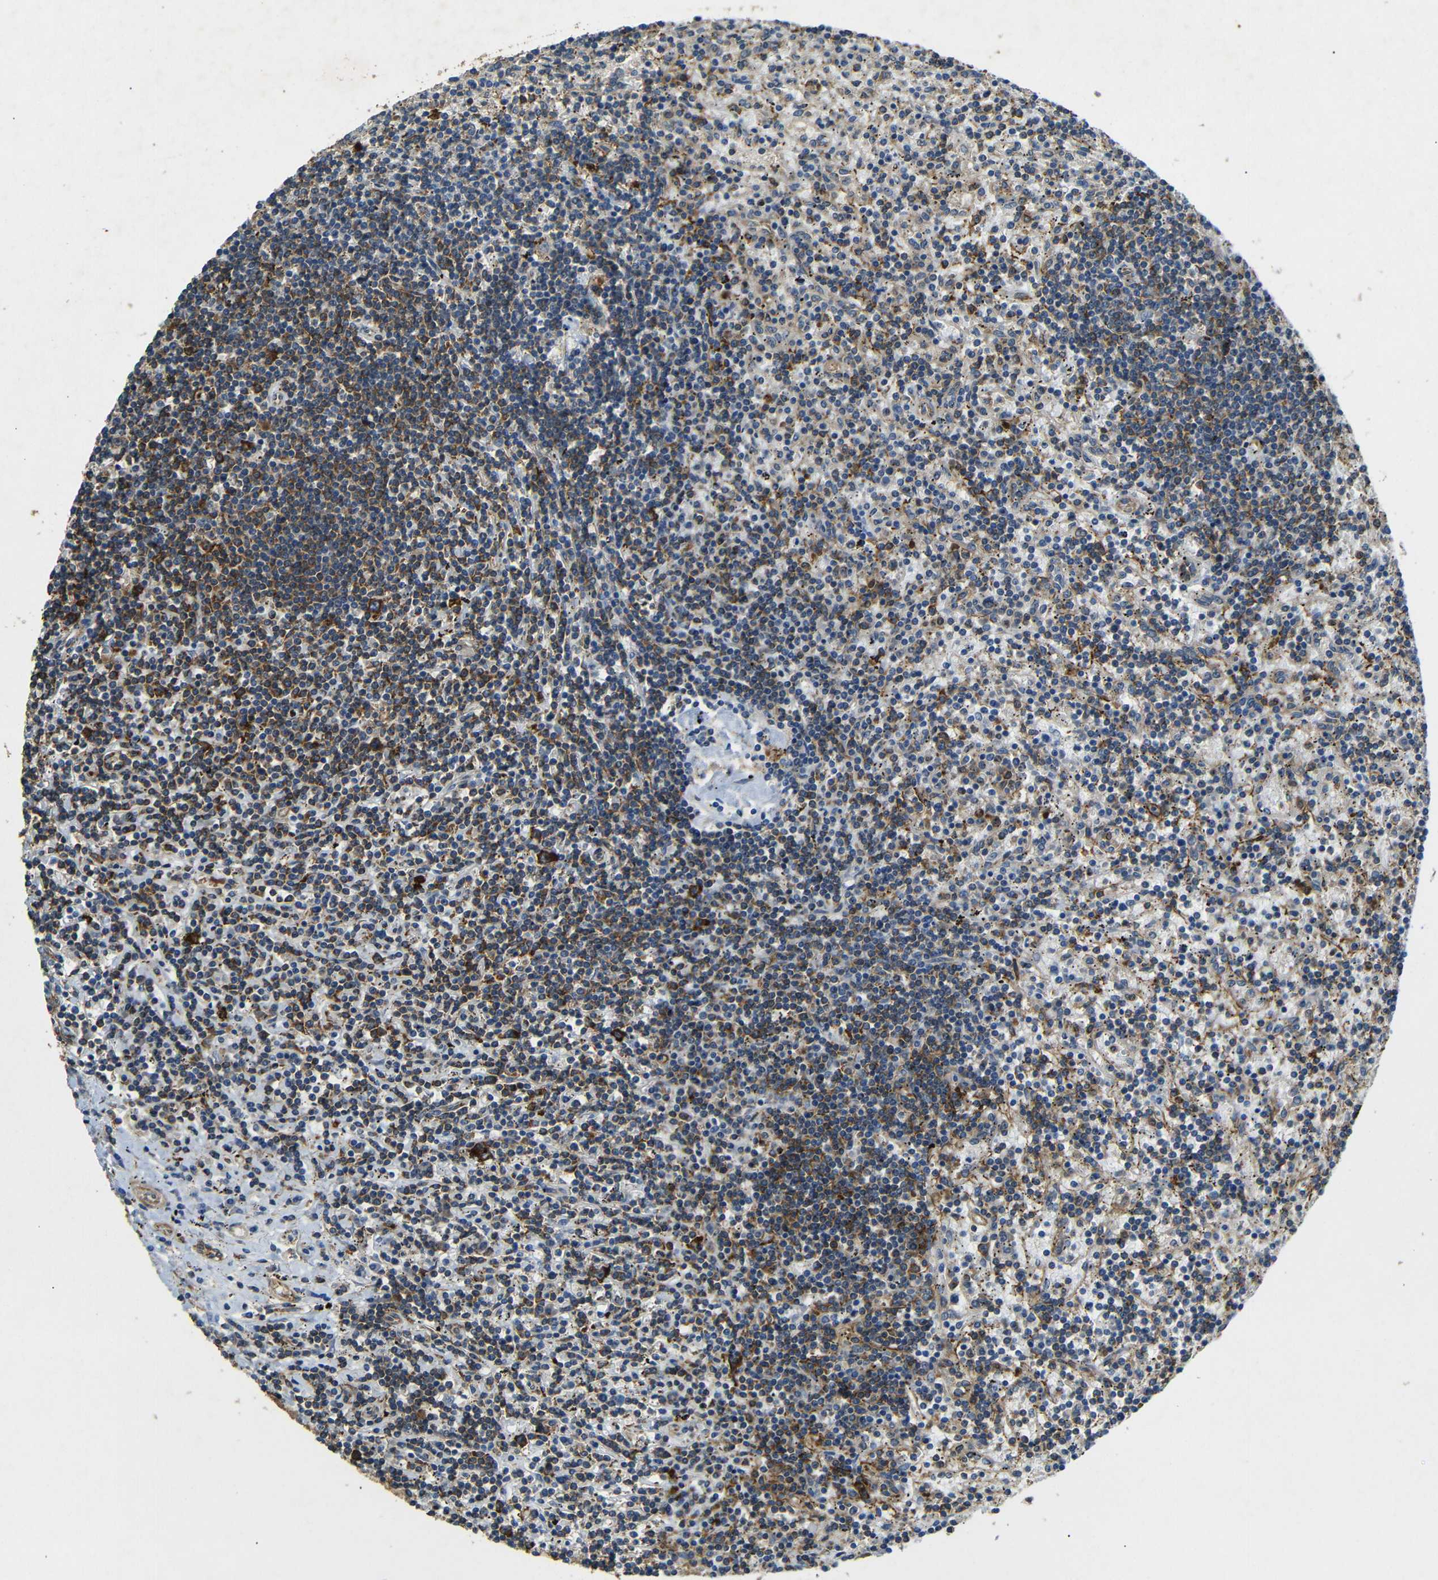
{"staining": {"intensity": "strong", "quantity": "25%-75%", "location": "cytoplasmic/membranous"}, "tissue": "lymphoma", "cell_type": "Tumor cells", "image_type": "cancer", "snomed": [{"axis": "morphology", "description": "Malignant lymphoma, non-Hodgkin's type, Low grade"}, {"axis": "topography", "description": "Spleen"}], "caption": "A high amount of strong cytoplasmic/membranous staining is present in about 25%-75% of tumor cells in low-grade malignant lymphoma, non-Hodgkin's type tissue. (Brightfield microscopy of DAB IHC at high magnification).", "gene": "BTF3", "patient": {"sex": "male", "age": 76}}